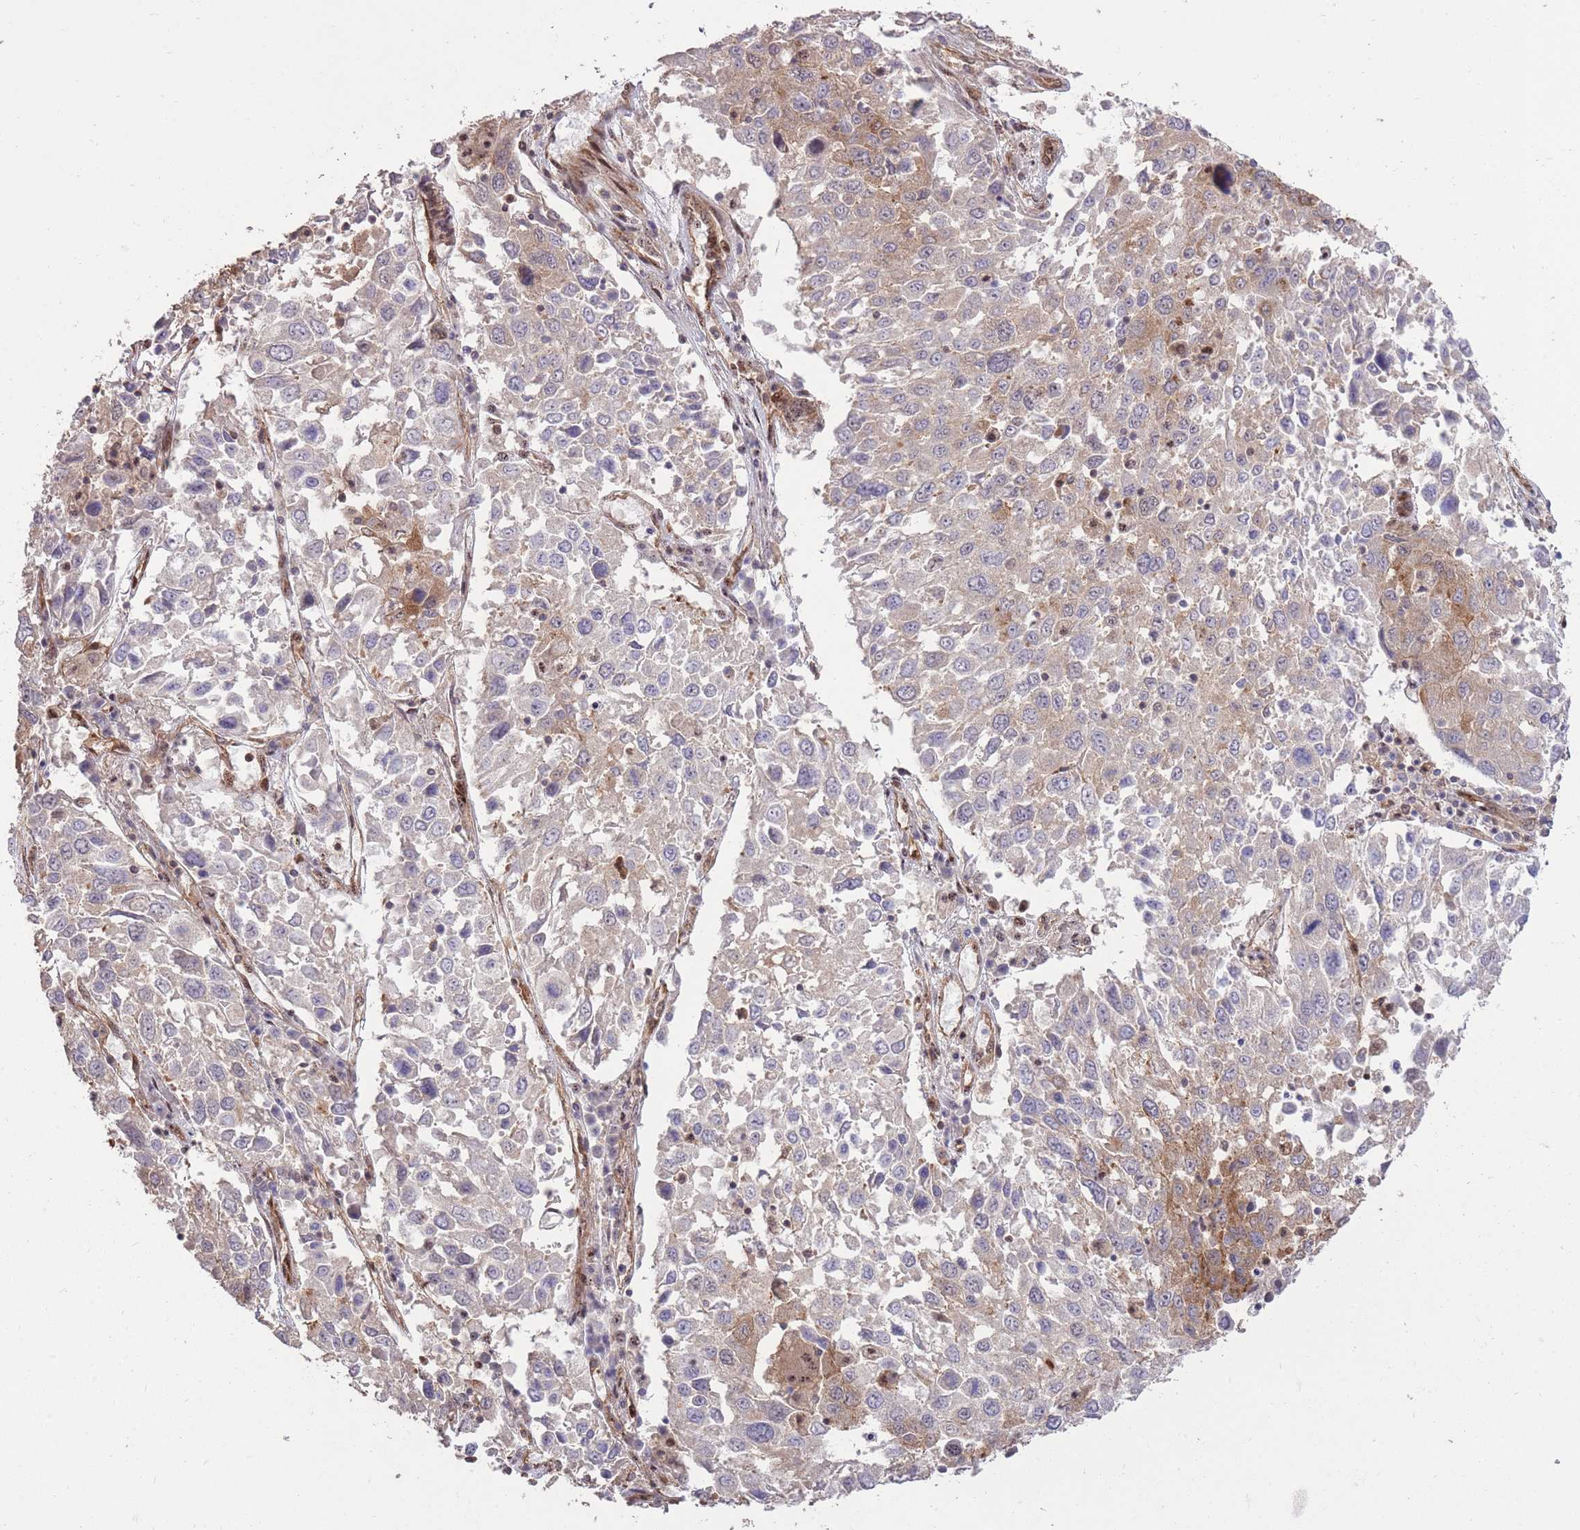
{"staining": {"intensity": "weak", "quantity": "<25%", "location": "cytoplasmic/membranous"}, "tissue": "lung cancer", "cell_type": "Tumor cells", "image_type": "cancer", "snomed": [{"axis": "morphology", "description": "Squamous cell carcinoma, NOS"}, {"axis": "topography", "description": "Lung"}], "caption": "Tumor cells are negative for protein expression in human lung squamous cell carcinoma.", "gene": "PLD1", "patient": {"sex": "male", "age": 65}}